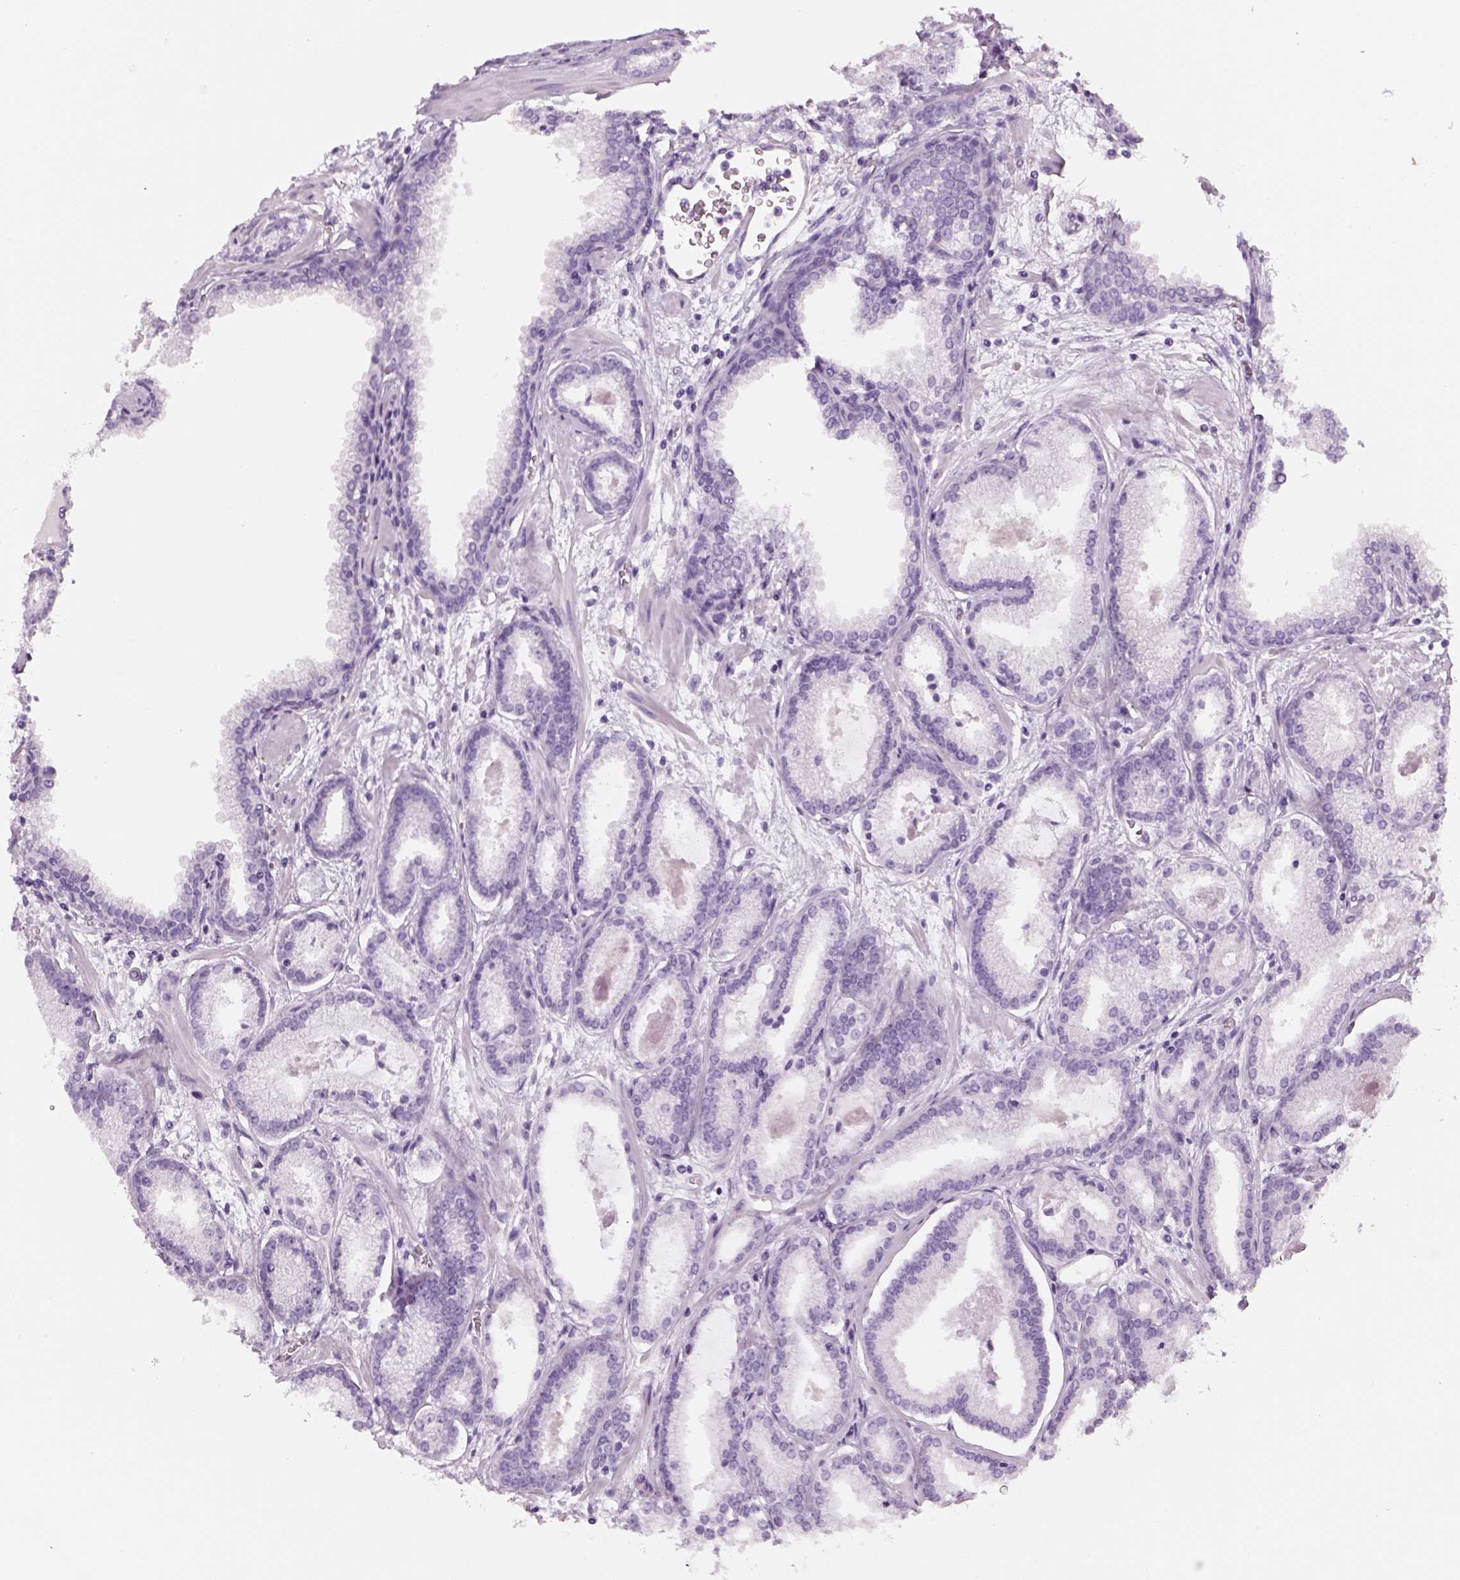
{"staining": {"intensity": "negative", "quantity": "none", "location": "none"}, "tissue": "prostate cancer", "cell_type": "Tumor cells", "image_type": "cancer", "snomed": [{"axis": "morphology", "description": "Adenocarcinoma, Low grade"}, {"axis": "topography", "description": "Prostate"}], "caption": "An IHC histopathology image of adenocarcinoma (low-grade) (prostate) is shown. There is no staining in tumor cells of adenocarcinoma (low-grade) (prostate). (DAB (3,3'-diaminobenzidine) IHC with hematoxylin counter stain).", "gene": "TH", "patient": {"sex": "male", "age": 68}}